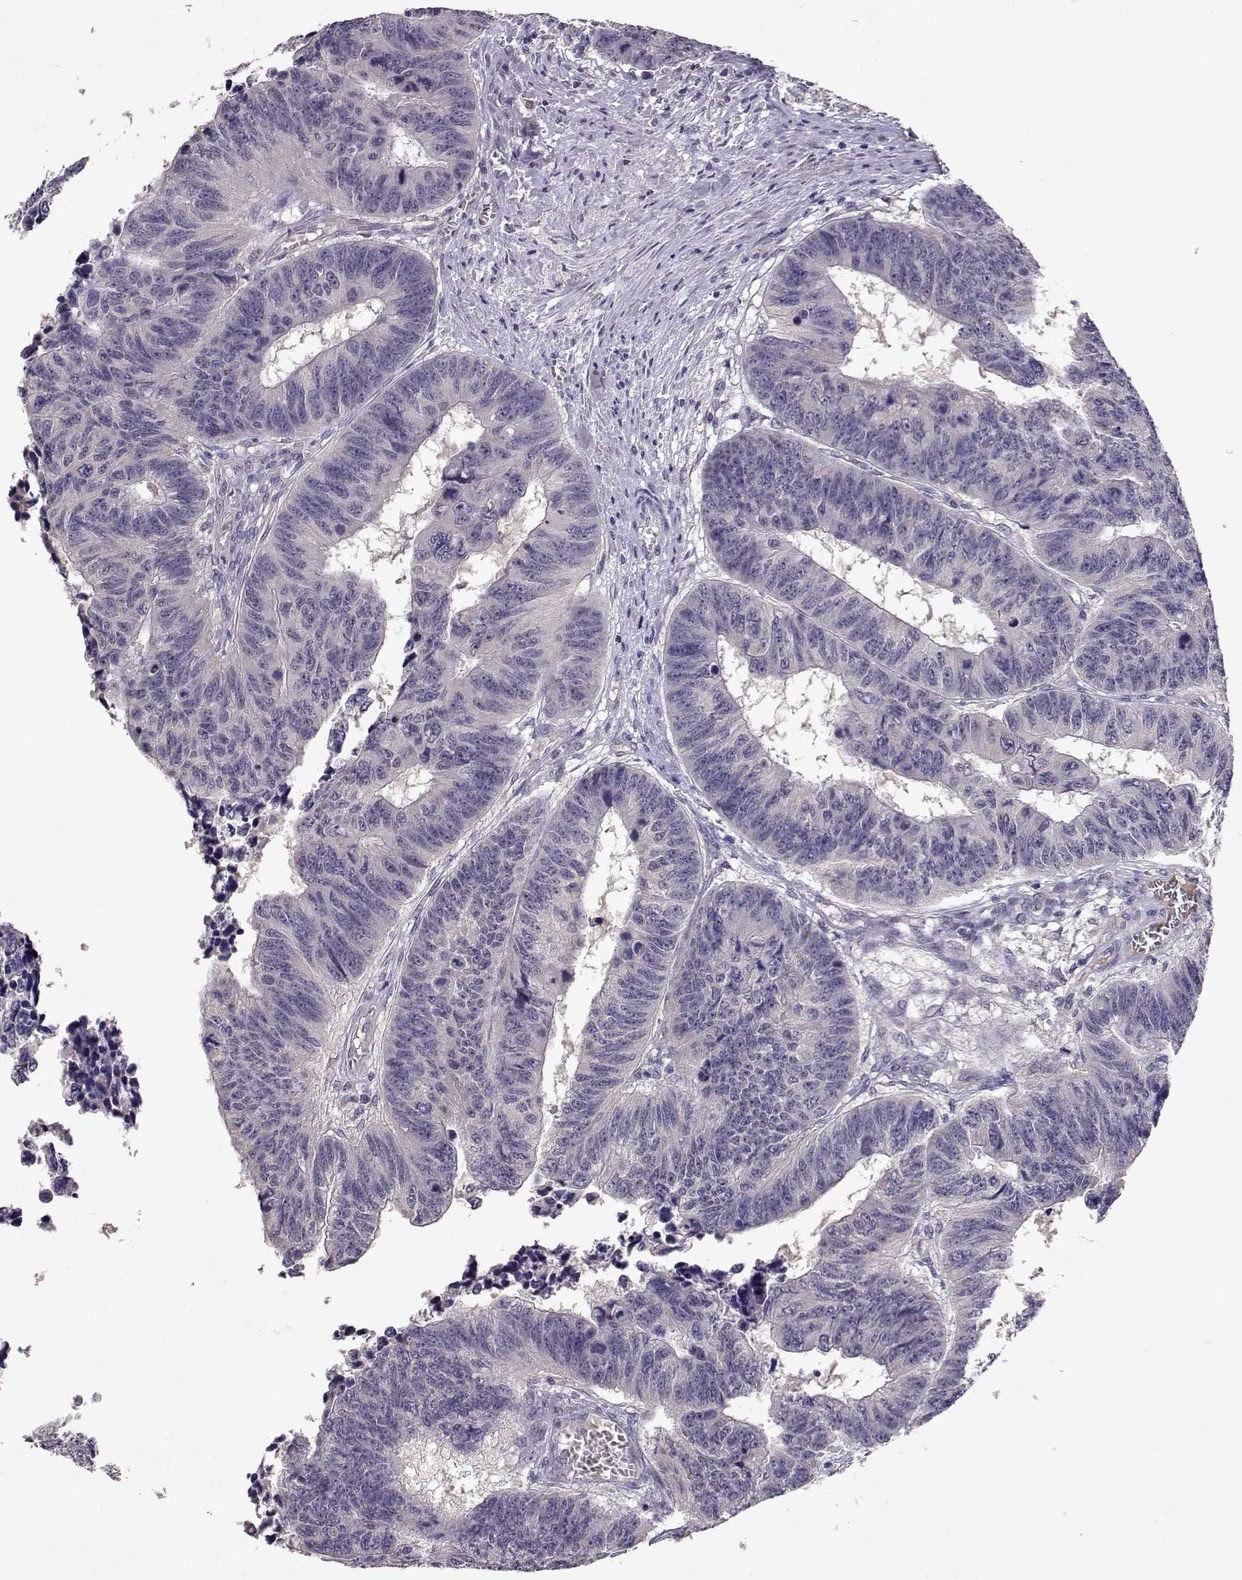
{"staining": {"intensity": "negative", "quantity": "none", "location": "none"}, "tissue": "colorectal cancer", "cell_type": "Tumor cells", "image_type": "cancer", "snomed": [{"axis": "morphology", "description": "Adenocarcinoma, NOS"}, {"axis": "topography", "description": "Rectum"}], "caption": "Tumor cells are negative for brown protein staining in adenocarcinoma (colorectal).", "gene": "BMX", "patient": {"sex": "female", "age": 85}}